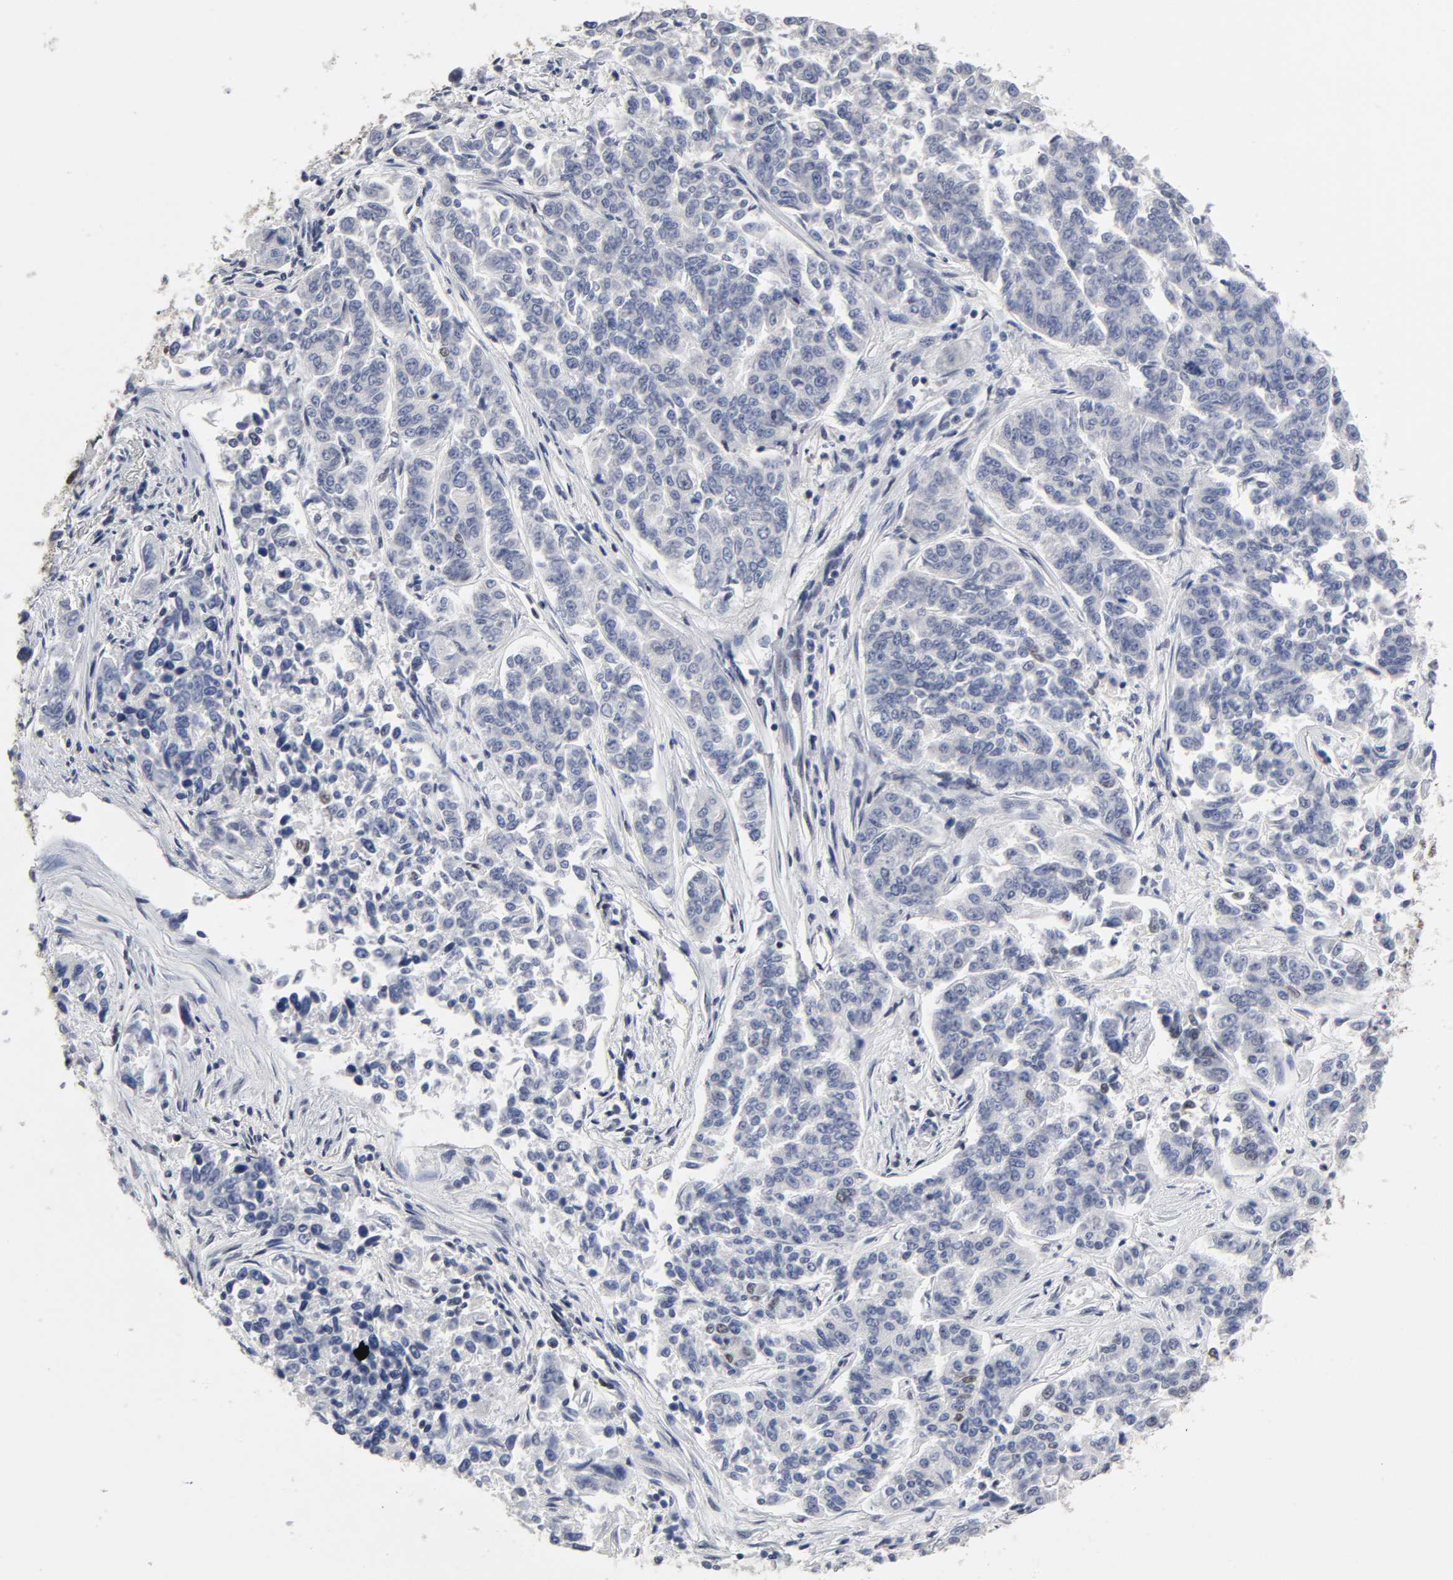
{"staining": {"intensity": "negative", "quantity": "none", "location": "none"}, "tissue": "lung cancer", "cell_type": "Tumor cells", "image_type": "cancer", "snomed": [{"axis": "morphology", "description": "Adenocarcinoma, NOS"}, {"axis": "topography", "description": "Lung"}], "caption": "The micrograph exhibits no staining of tumor cells in adenocarcinoma (lung). Brightfield microscopy of IHC stained with DAB (brown) and hematoxylin (blue), captured at high magnification.", "gene": "TRIM33", "patient": {"sex": "male", "age": 84}}